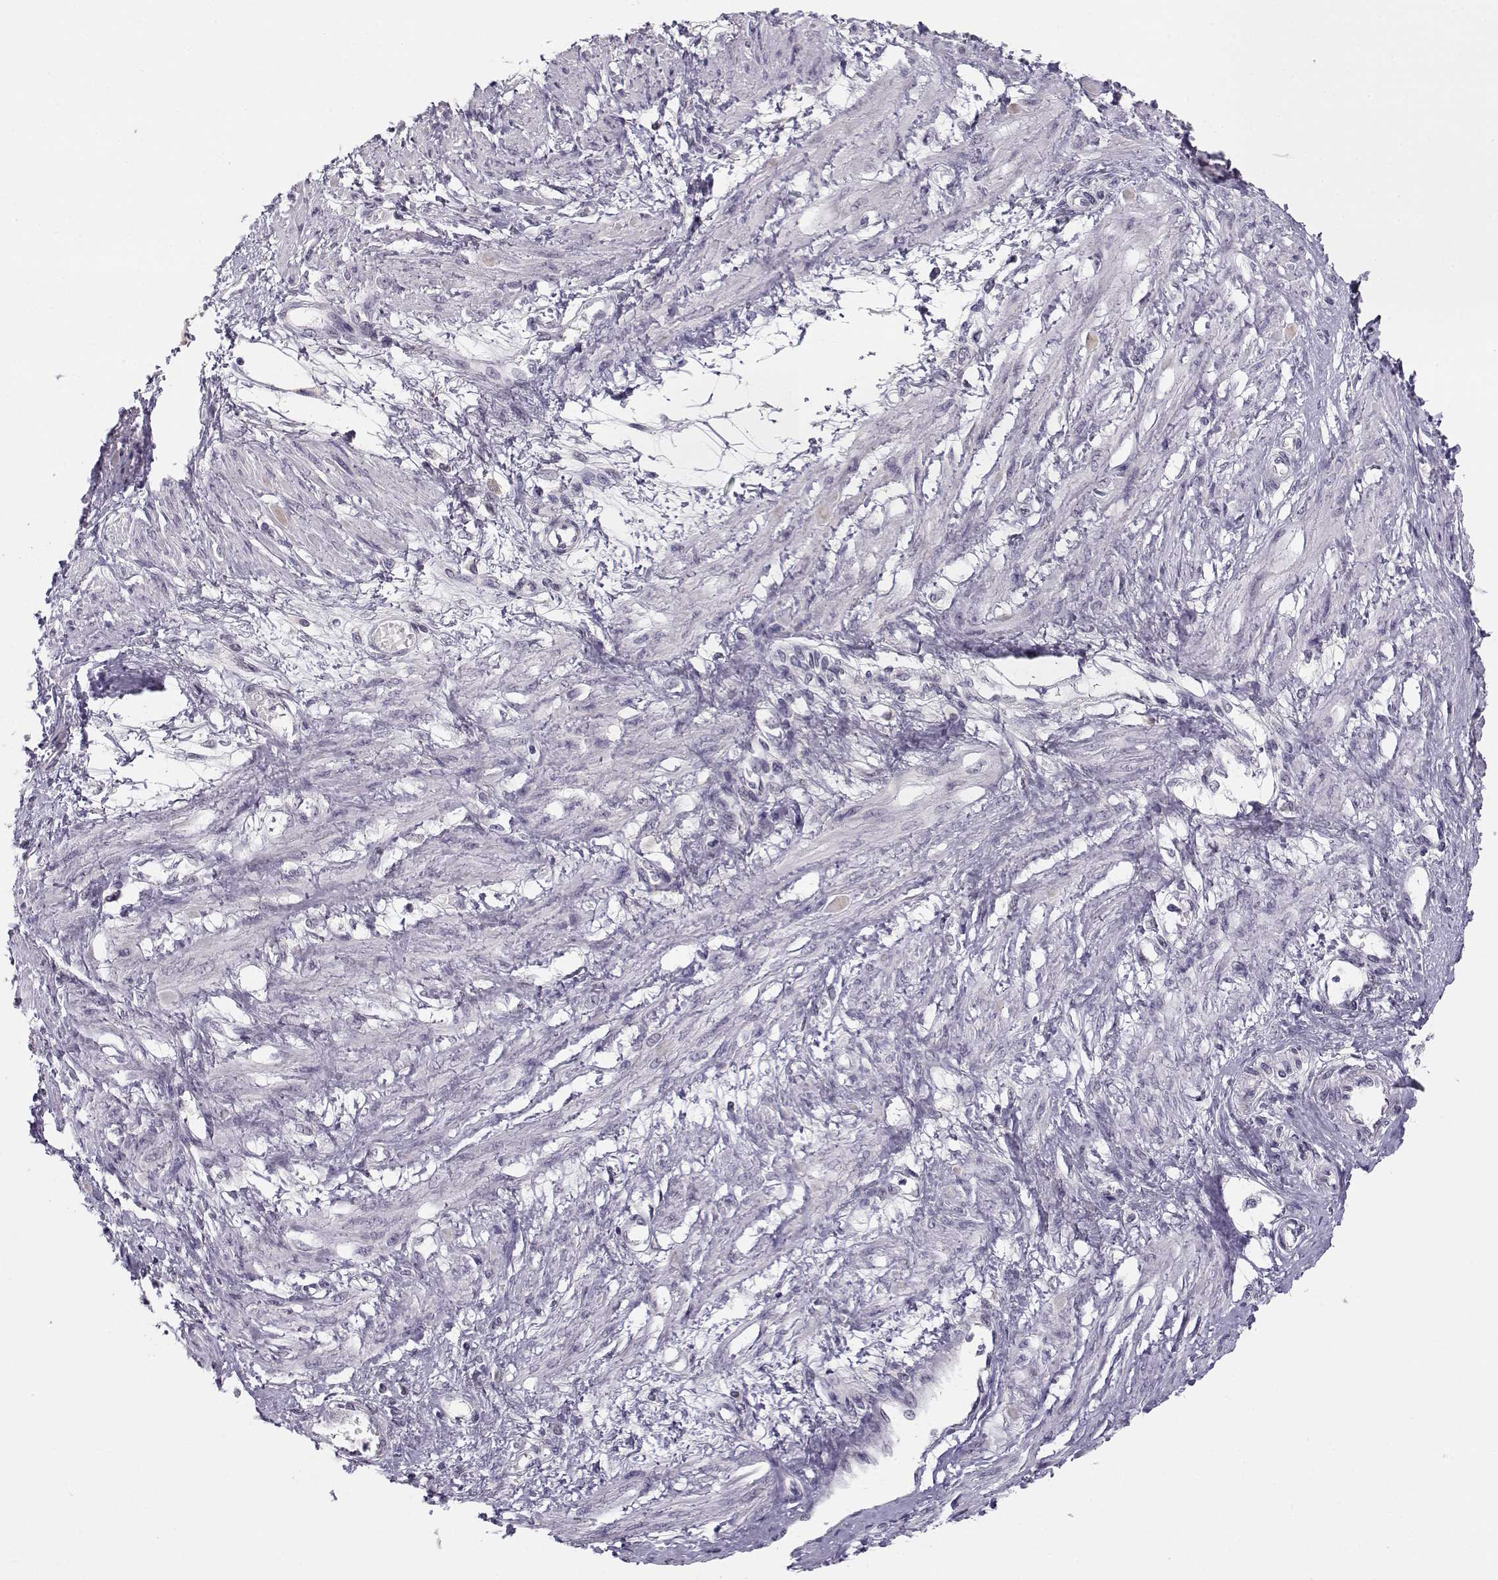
{"staining": {"intensity": "negative", "quantity": "none", "location": "none"}, "tissue": "smooth muscle", "cell_type": "Smooth muscle cells", "image_type": "normal", "snomed": [{"axis": "morphology", "description": "Normal tissue, NOS"}, {"axis": "topography", "description": "Smooth muscle"}, {"axis": "topography", "description": "Uterus"}], "caption": "Immunohistochemistry image of normal human smooth muscle stained for a protein (brown), which reveals no positivity in smooth muscle cells.", "gene": "C16orf86", "patient": {"sex": "female", "age": 39}}